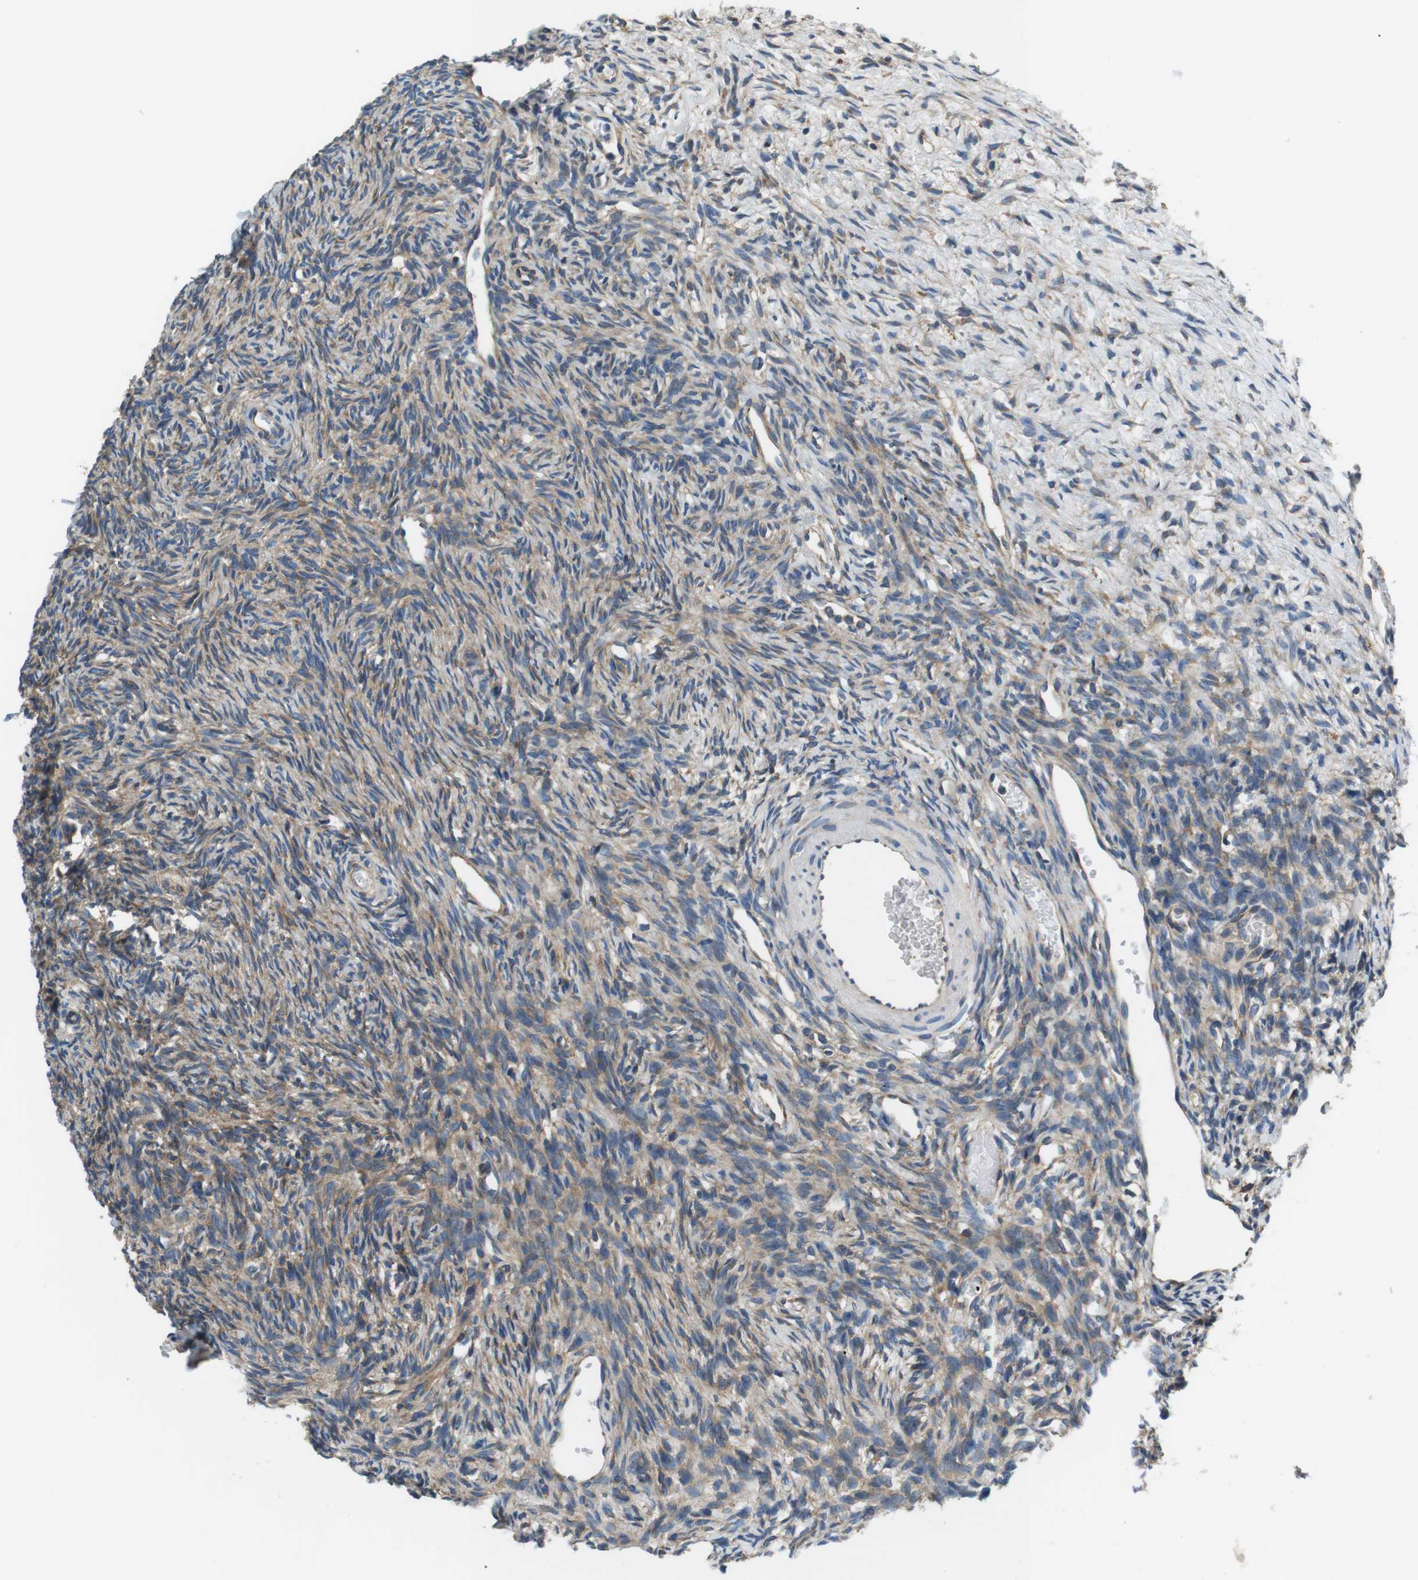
{"staining": {"intensity": "weak", "quantity": ">75%", "location": "cytoplasmic/membranous"}, "tissue": "ovary", "cell_type": "Ovarian stroma cells", "image_type": "normal", "snomed": [{"axis": "morphology", "description": "Normal tissue, NOS"}, {"axis": "topography", "description": "Ovary"}], "caption": "A high-resolution photomicrograph shows immunohistochemistry (IHC) staining of unremarkable ovary, which shows weak cytoplasmic/membranous positivity in about >75% of ovarian stroma cells. Using DAB (3,3'-diaminobenzidine) (brown) and hematoxylin (blue) stains, captured at high magnification using brightfield microscopy.", "gene": "DENND4C", "patient": {"sex": "female", "age": 33}}